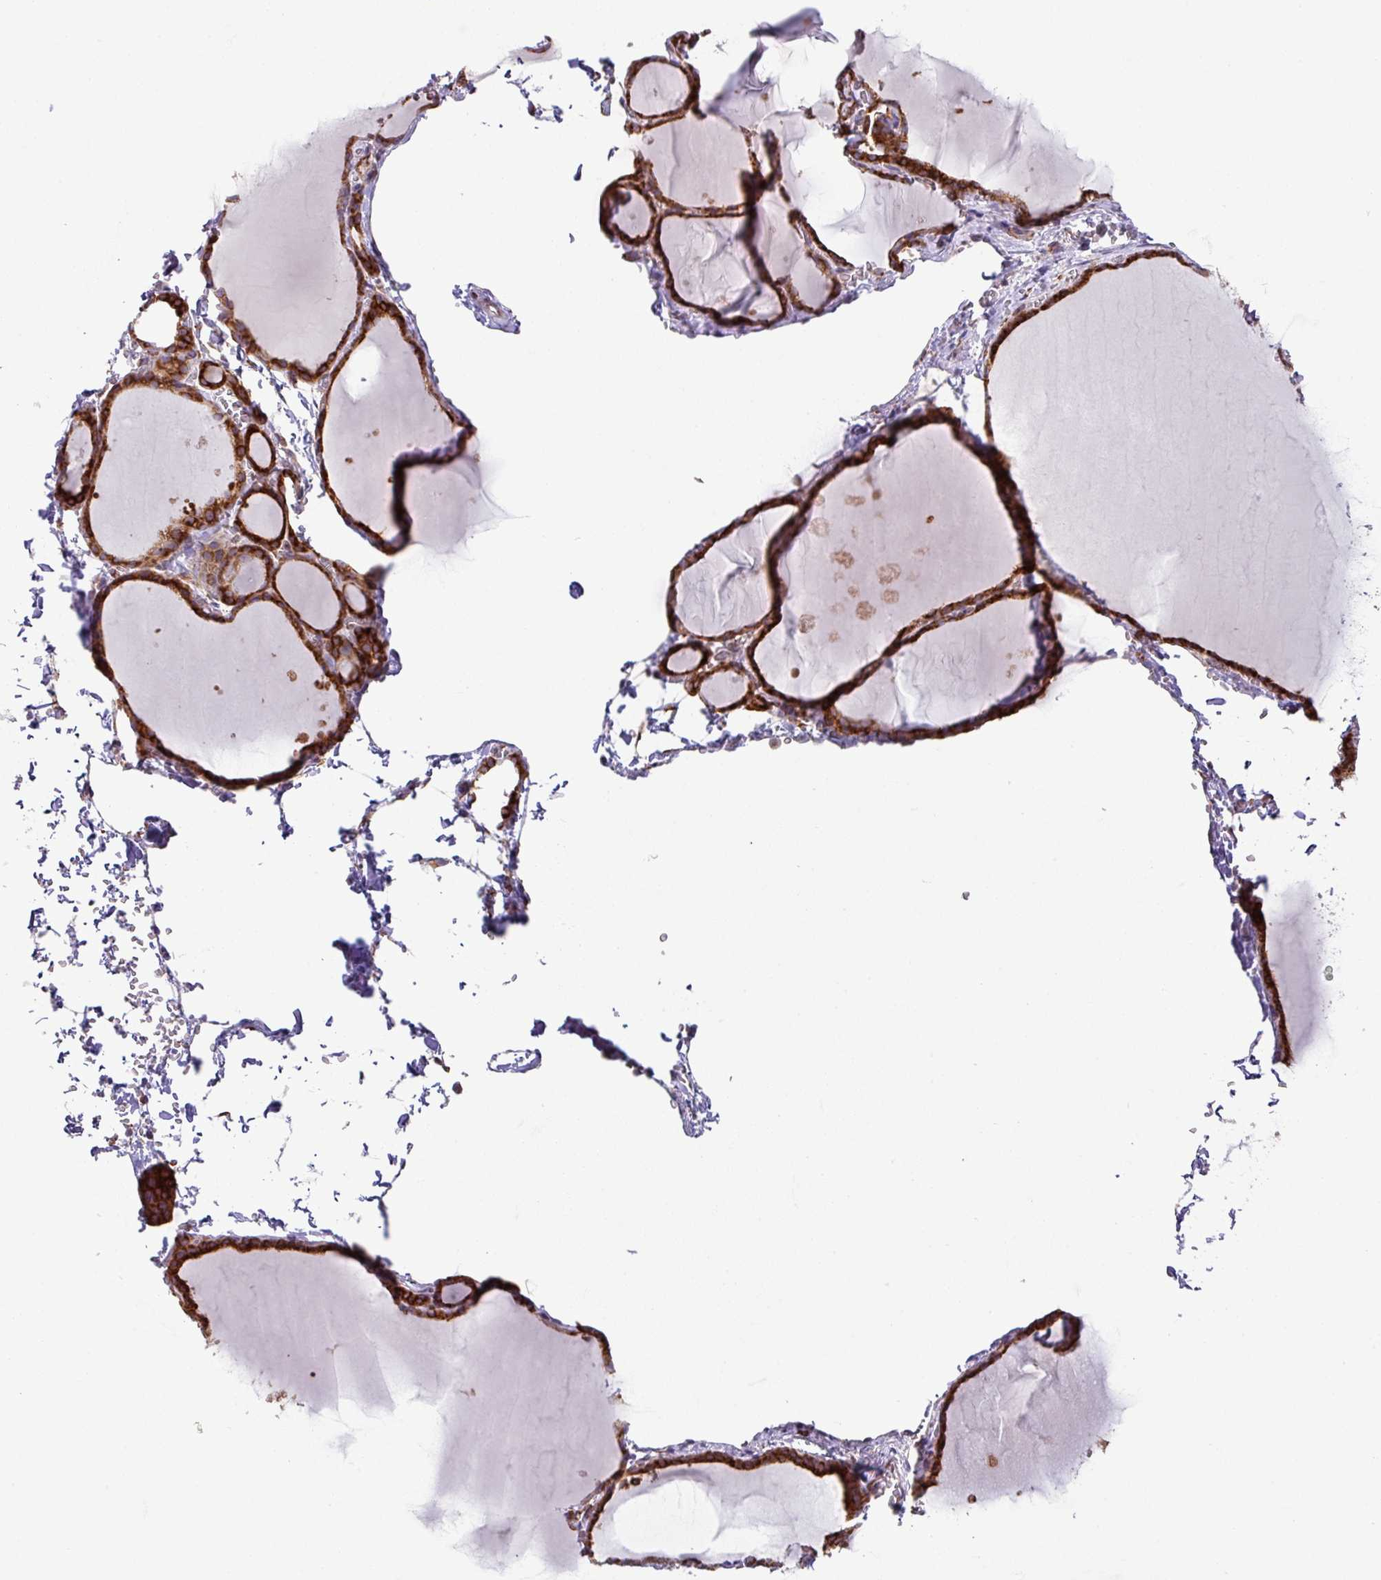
{"staining": {"intensity": "strong", "quantity": ">75%", "location": "cytoplasmic/membranous"}, "tissue": "thyroid gland", "cell_type": "Glandular cells", "image_type": "normal", "snomed": [{"axis": "morphology", "description": "Normal tissue, NOS"}, {"axis": "topography", "description": "Thyroid gland"}], "caption": "Approximately >75% of glandular cells in benign human thyroid gland show strong cytoplasmic/membranous protein expression as visualized by brown immunohistochemical staining.", "gene": "SLC39A7", "patient": {"sex": "female", "age": 49}}